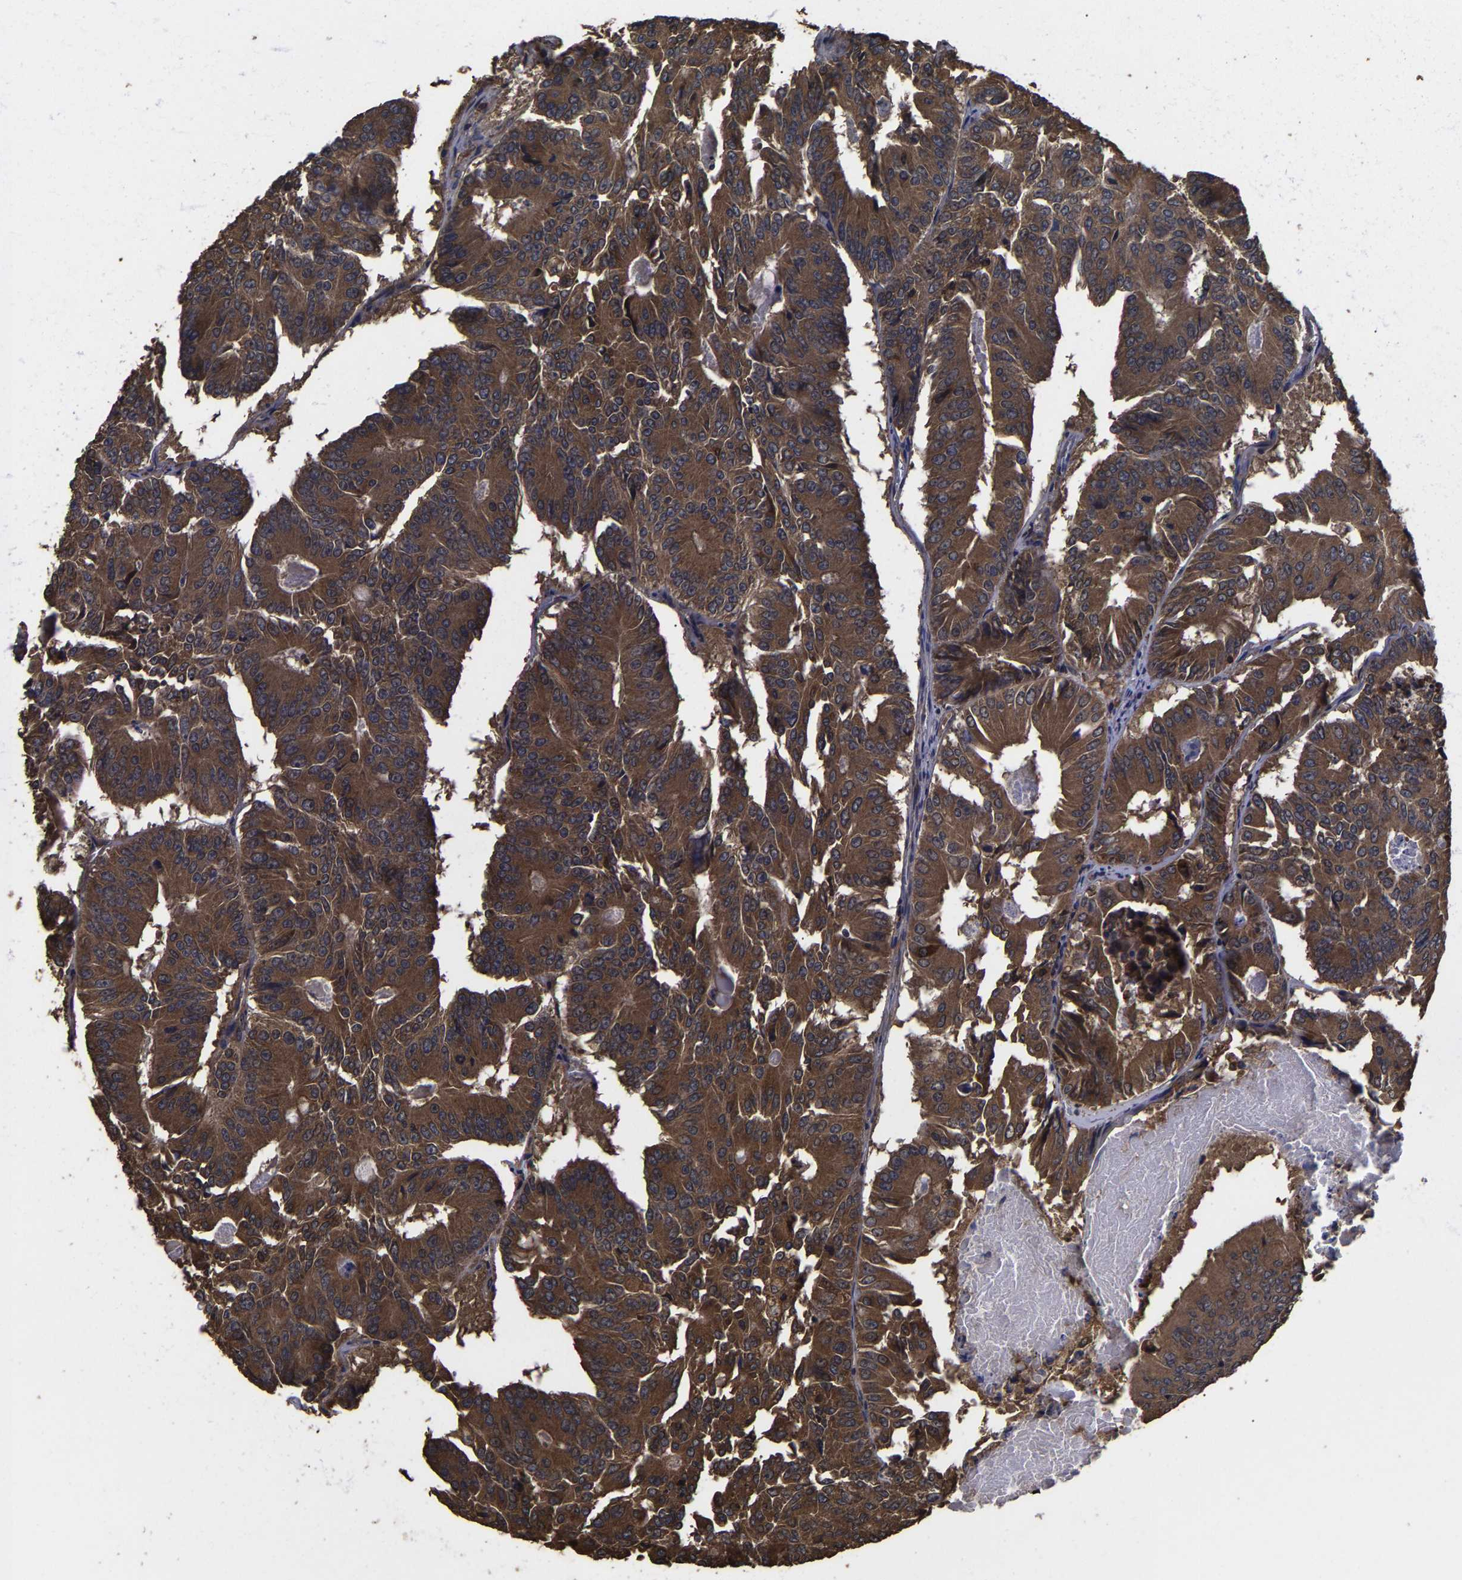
{"staining": {"intensity": "strong", "quantity": ">75%", "location": "cytoplasmic/membranous"}, "tissue": "colorectal cancer", "cell_type": "Tumor cells", "image_type": "cancer", "snomed": [{"axis": "morphology", "description": "Adenocarcinoma, NOS"}, {"axis": "topography", "description": "Colon"}], "caption": "Immunohistochemistry (IHC) of human colorectal adenocarcinoma shows high levels of strong cytoplasmic/membranous positivity in approximately >75% of tumor cells. (DAB IHC, brown staining for protein, blue staining for nuclei).", "gene": "ITCH", "patient": {"sex": "male", "age": 87}}